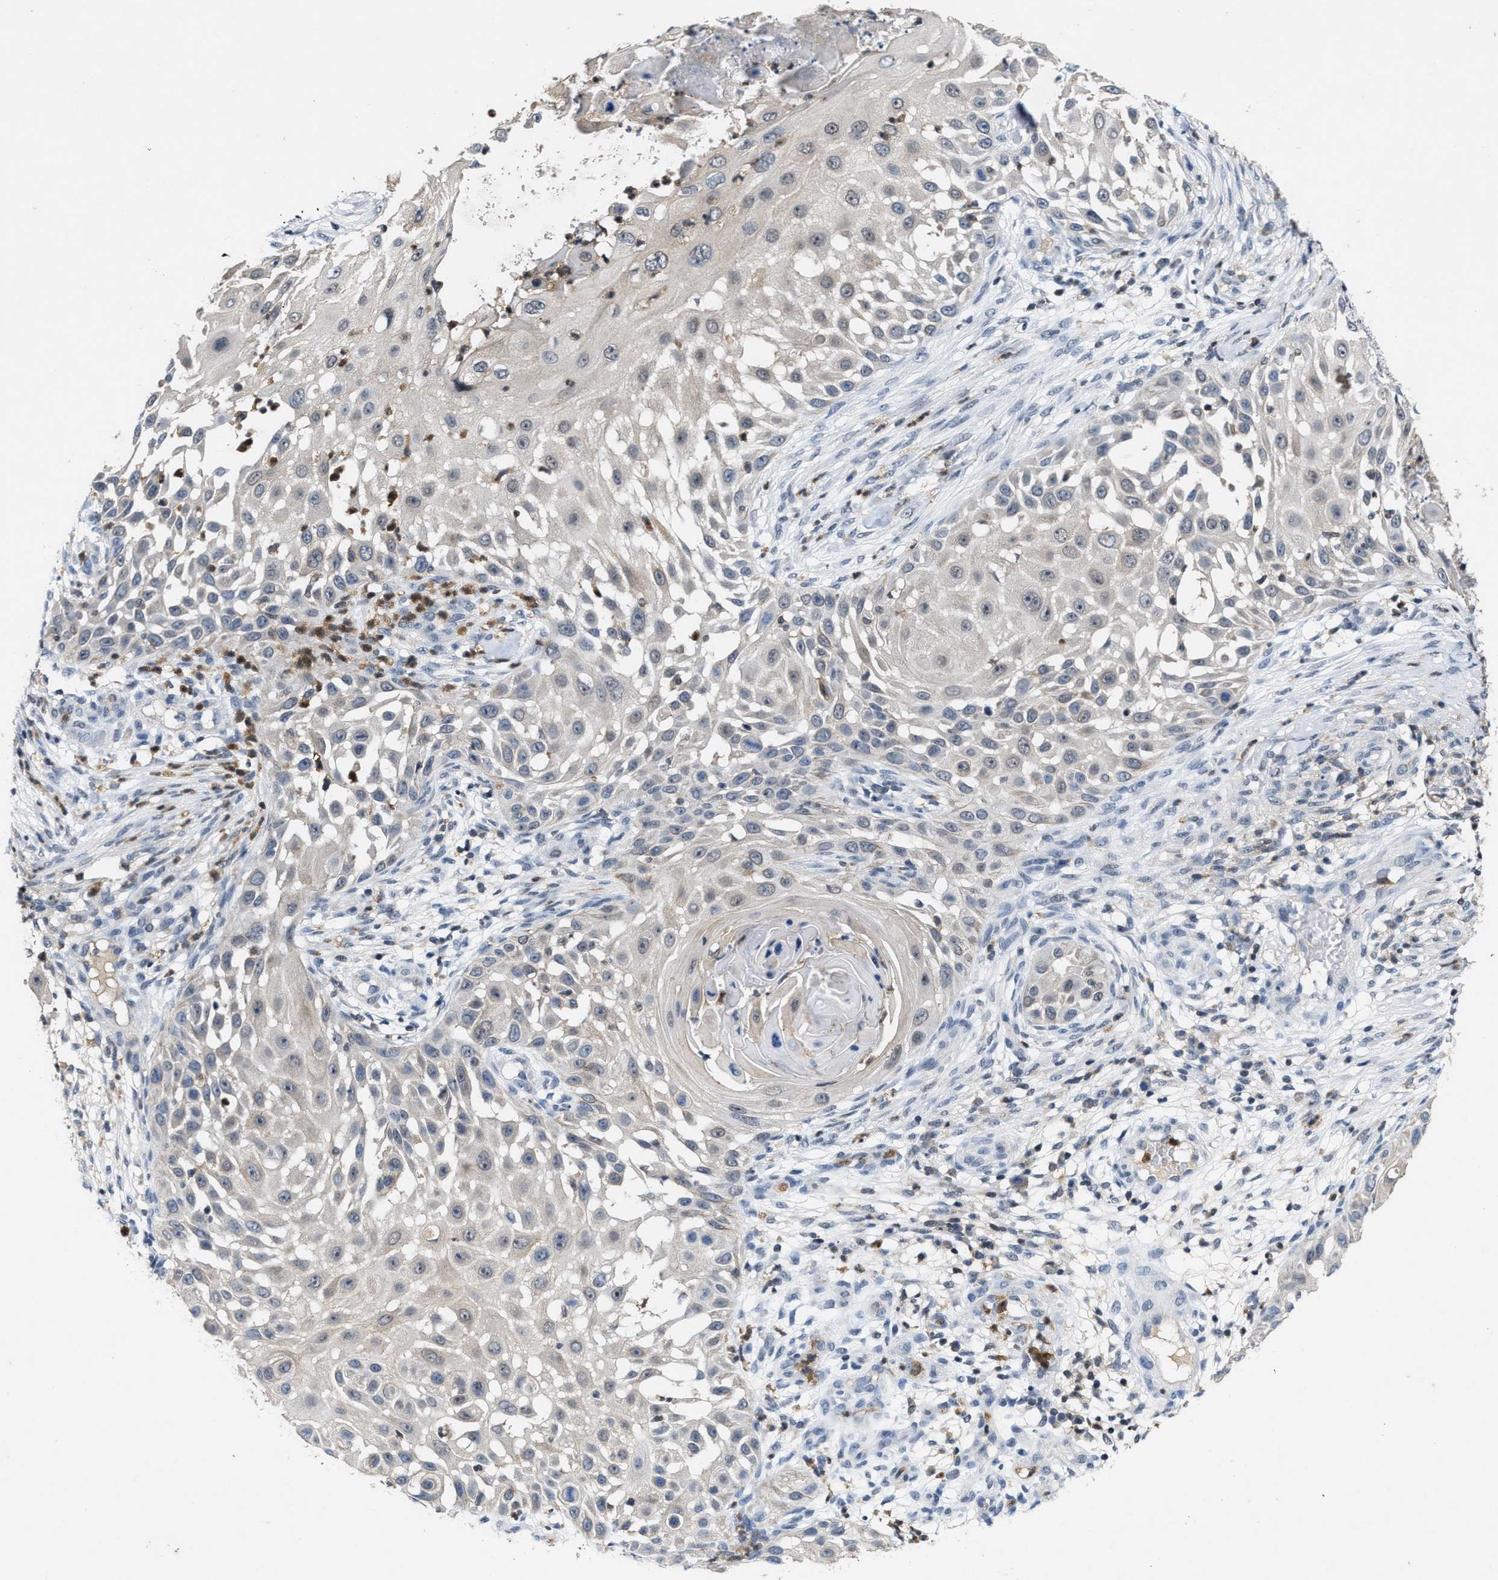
{"staining": {"intensity": "weak", "quantity": "<25%", "location": "nuclear"}, "tissue": "skin cancer", "cell_type": "Tumor cells", "image_type": "cancer", "snomed": [{"axis": "morphology", "description": "Squamous cell carcinoma, NOS"}, {"axis": "topography", "description": "Skin"}], "caption": "Immunohistochemistry histopathology image of neoplastic tissue: skin cancer stained with DAB (3,3'-diaminobenzidine) exhibits no significant protein expression in tumor cells.", "gene": "FGD3", "patient": {"sex": "female", "age": 44}}